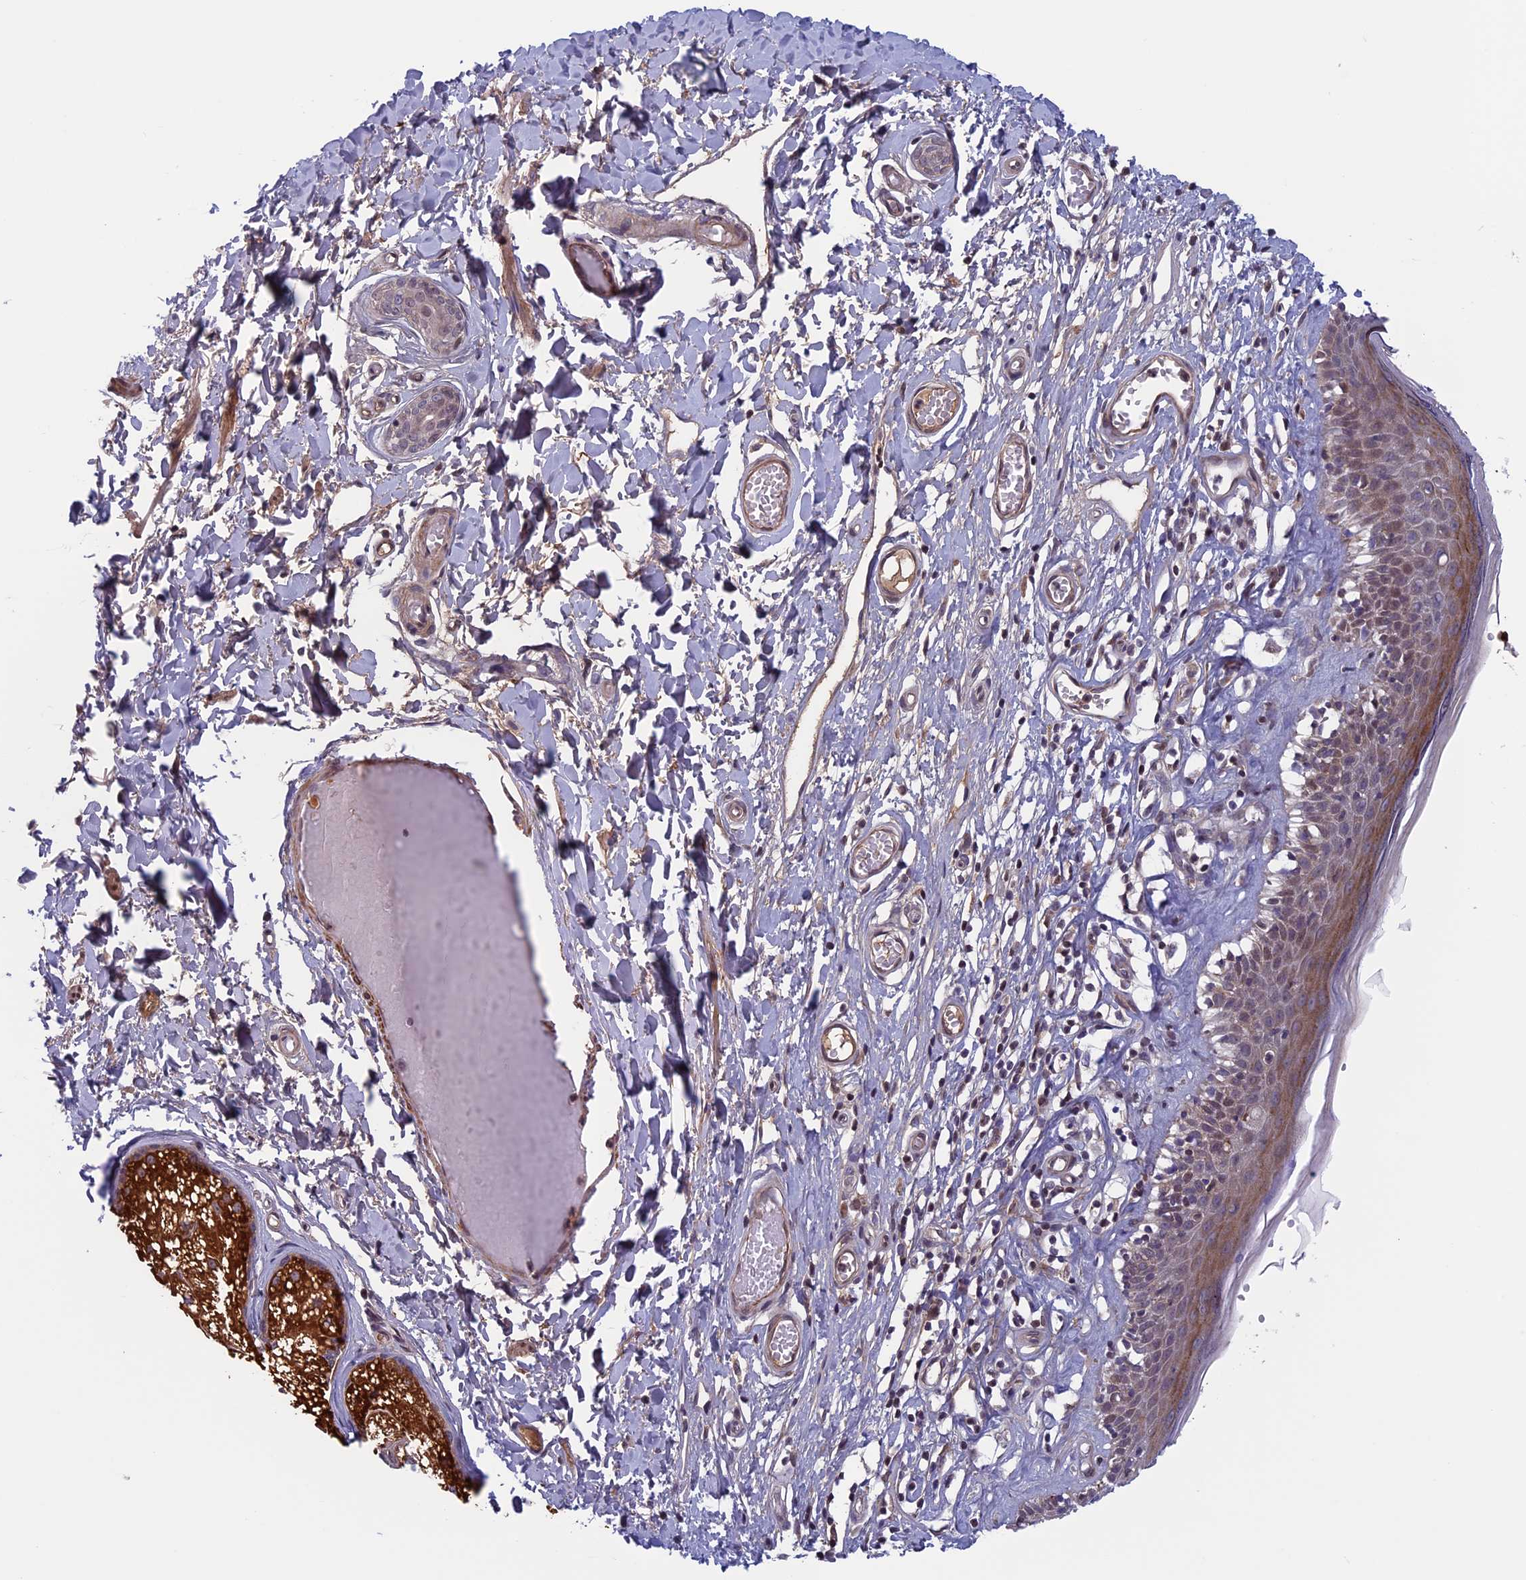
{"staining": {"intensity": "weak", "quantity": "25%-75%", "location": "cytoplasmic/membranous"}, "tissue": "skin", "cell_type": "Epidermal cells", "image_type": "normal", "snomed": [{"axis": "morphology", "description": "Normal tissue, NOS"}, {"axis": "topography", "description": "Adipose tissue"}, {"axis": "topography", "description": "Vascular tissue"}, {"axis": "topography", "description": "Vulva"}, {"axis": "topography", "description": "Peripheral nerve tissue"}], "caption": "Protein positivity by immunohistochemistry shows weak cytoplasmic/membranous expression in approximately 25%-75% of epidermal cells in unremarkable skin.", "gene": "FADS1", "patient": {"sex": "female", "age": 86}}